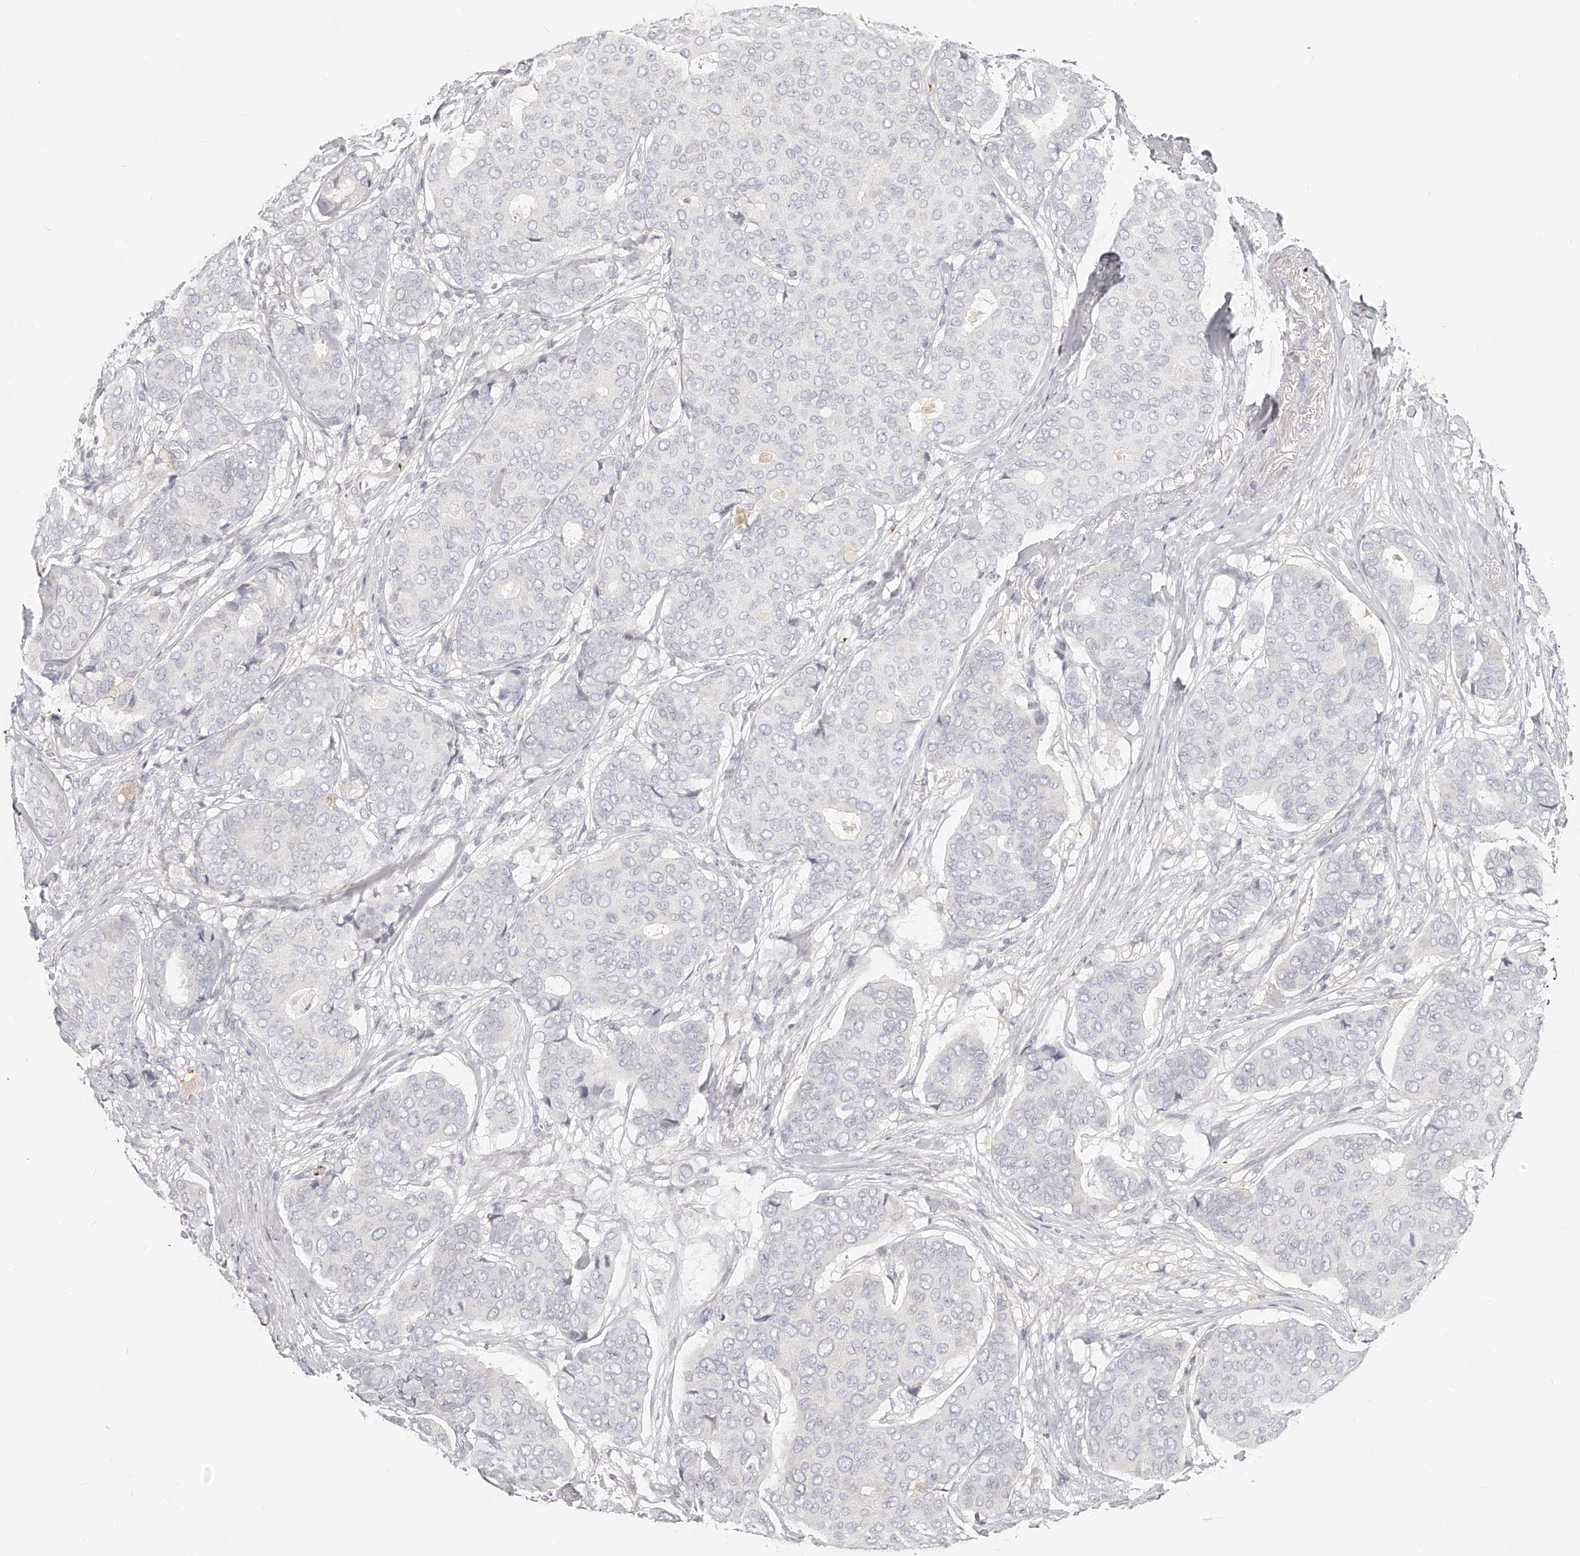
{"staining": {"intensity": "negative", "quantity": "none", "location": "none"}, "tissue": "breast cancer", "cell_type": "Tumor cells", "image_type": "cancer", "snomed": [{"axis": "morphology", "description": "Duct carcinoma"}, {"axis": "topography", "description": "Breast"}], "caption": "High magnification brightfield microscopy of infiltrating ductal carcinoma (breast) stained with DAB (3,3'-diaminobenzidine) (brown) and counterstained with hematoxylin (blue): tumor cells show no significant staining. The staining is performed using DAB brown chromogen with nuclei counter-stained in using hematoxylin.", "gene": "ITGB3", "patient": {"sex": "female", "age": 75}}